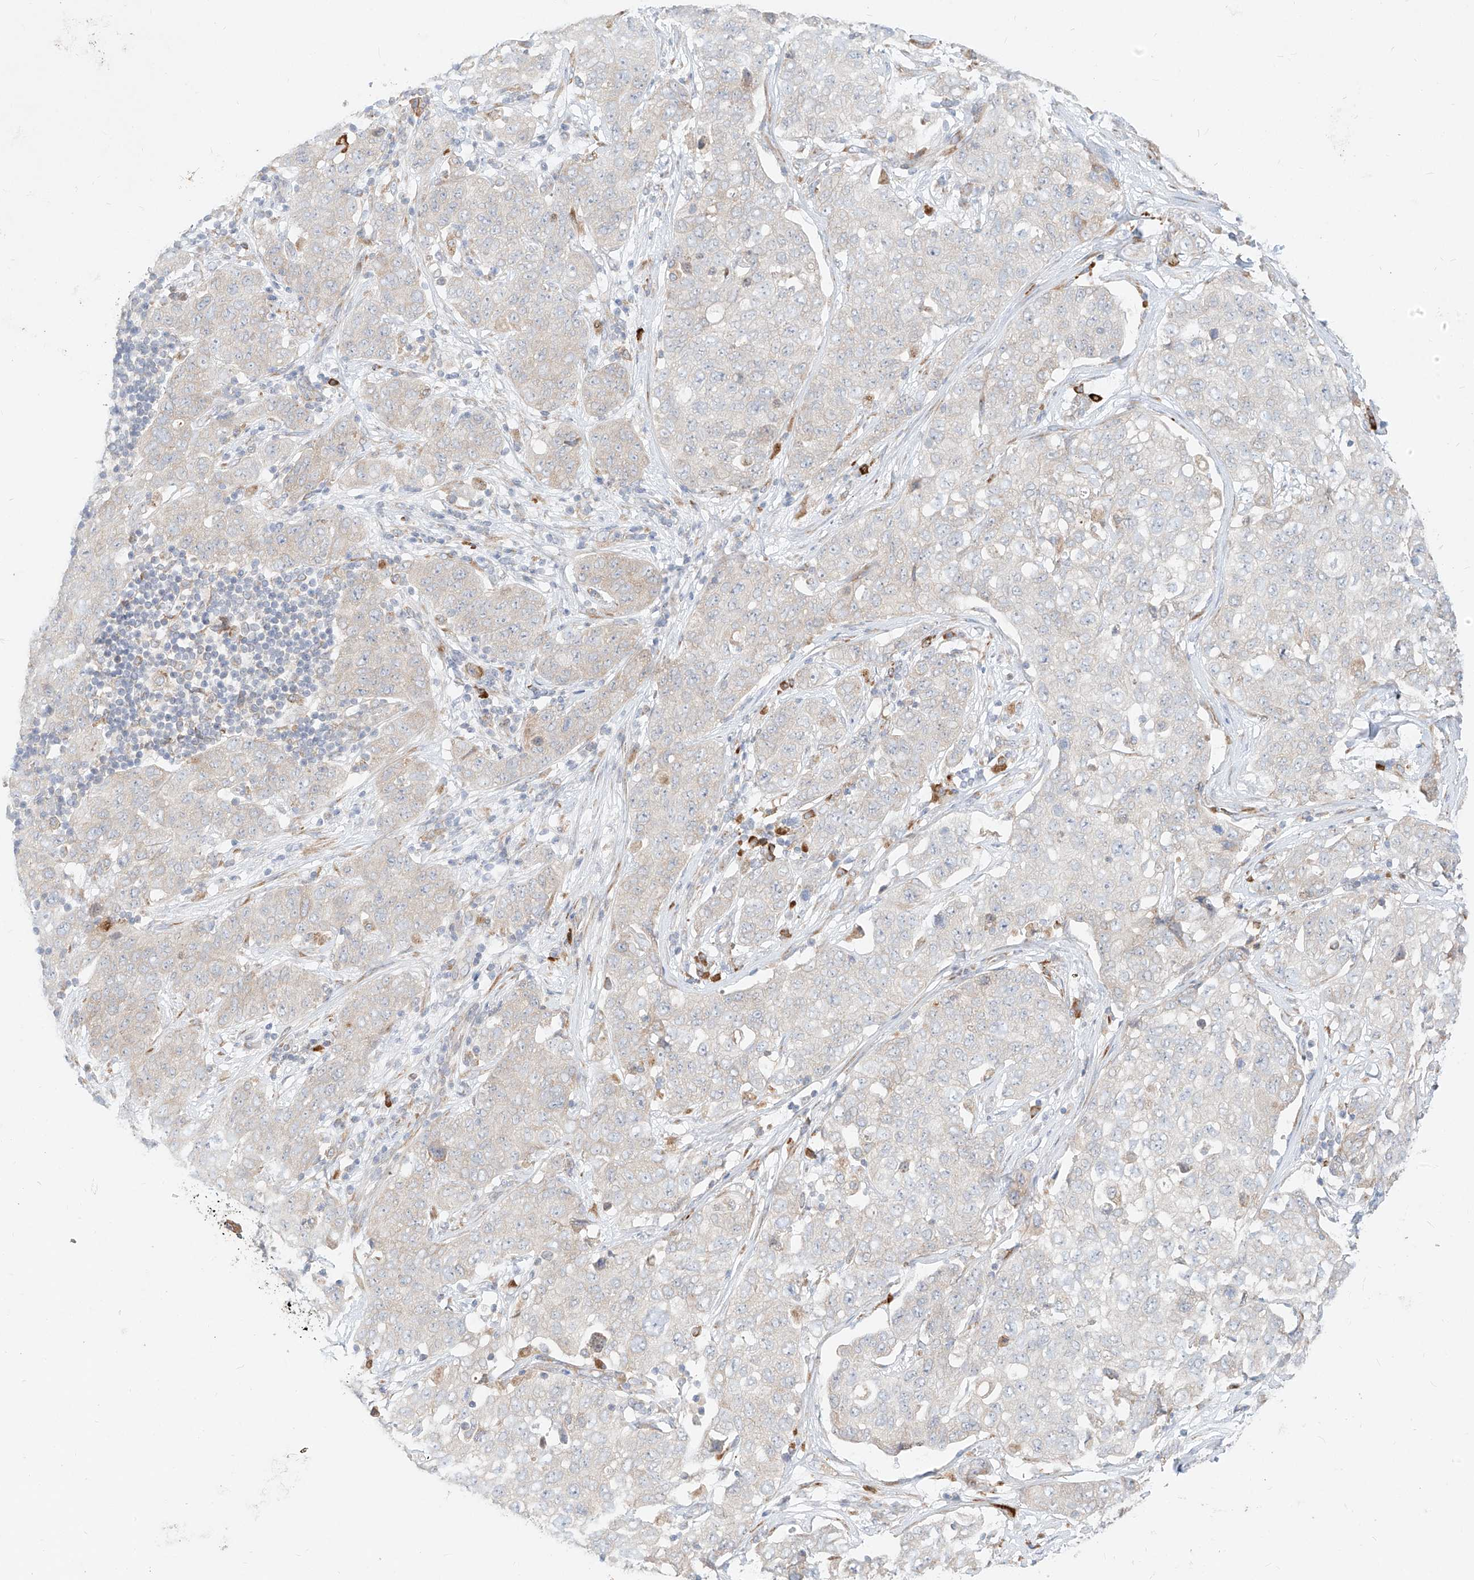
{"staining": {"intensity": "negative", "quantity": "none", "location": "none"}, "tissue": "stomach cancer", "cell_type": "Tumor cells", "image_type": "cancer", "snomed": [{"axis": "morphology", "description": "Normal tissue, NOS"}, {"axis": "morphology", "description": "Adenocarcinoma, NOS"}, {"axis": "topography", "description": "Lymph node"}, {"axis": "topography", "description": "Stomach"}], "caption": "Tumor cells show no significant positivity in stomach adenocarcinoma.", "gene": "STT3A", "patient": {"sex": "male", "age": 48}}